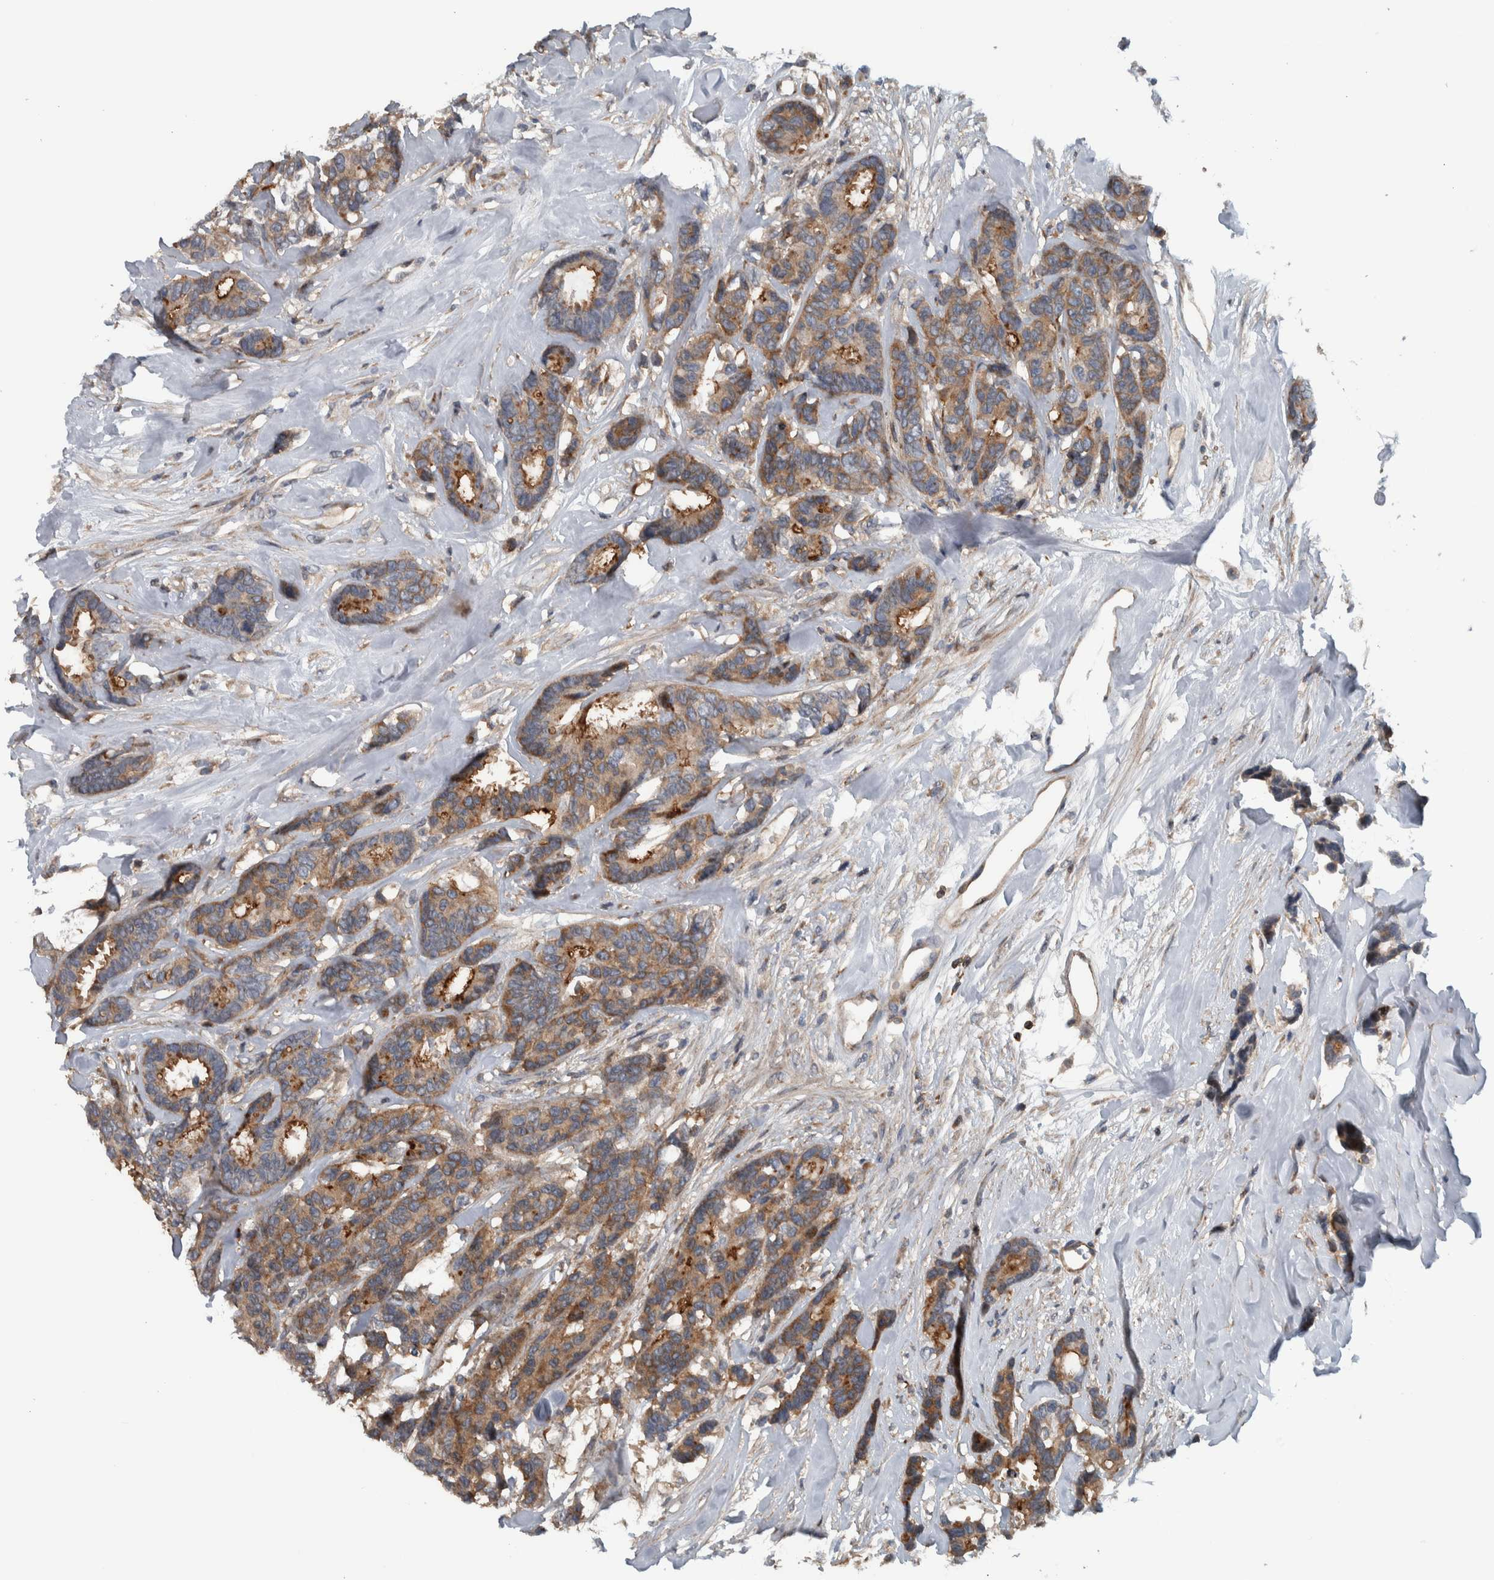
{"staining": {"intensity": "moderate", "quantity": "25%-75%", "location": "cytoplasmic/membranous"}, "tissue": "breast cancer", "cell_type": "Tumor cells", "image_type": "cancer", "snomed": [{"axis": "morphology", "description": "Duct carcinoma"}, {"axis": "topography", "description": "Breast"}], "caption": "This histopathology image demonstrates breast infiltrating ductal carcinoma stained with immunohistochemistry to label a protein in brown. The cytoplasmic/membranous of tumor cells show moderate positivity for the protein. Nuclei are counter-stained blue.", "gene": "BAIAP2L1", "patient": {"sex": "female", "age": 87}}